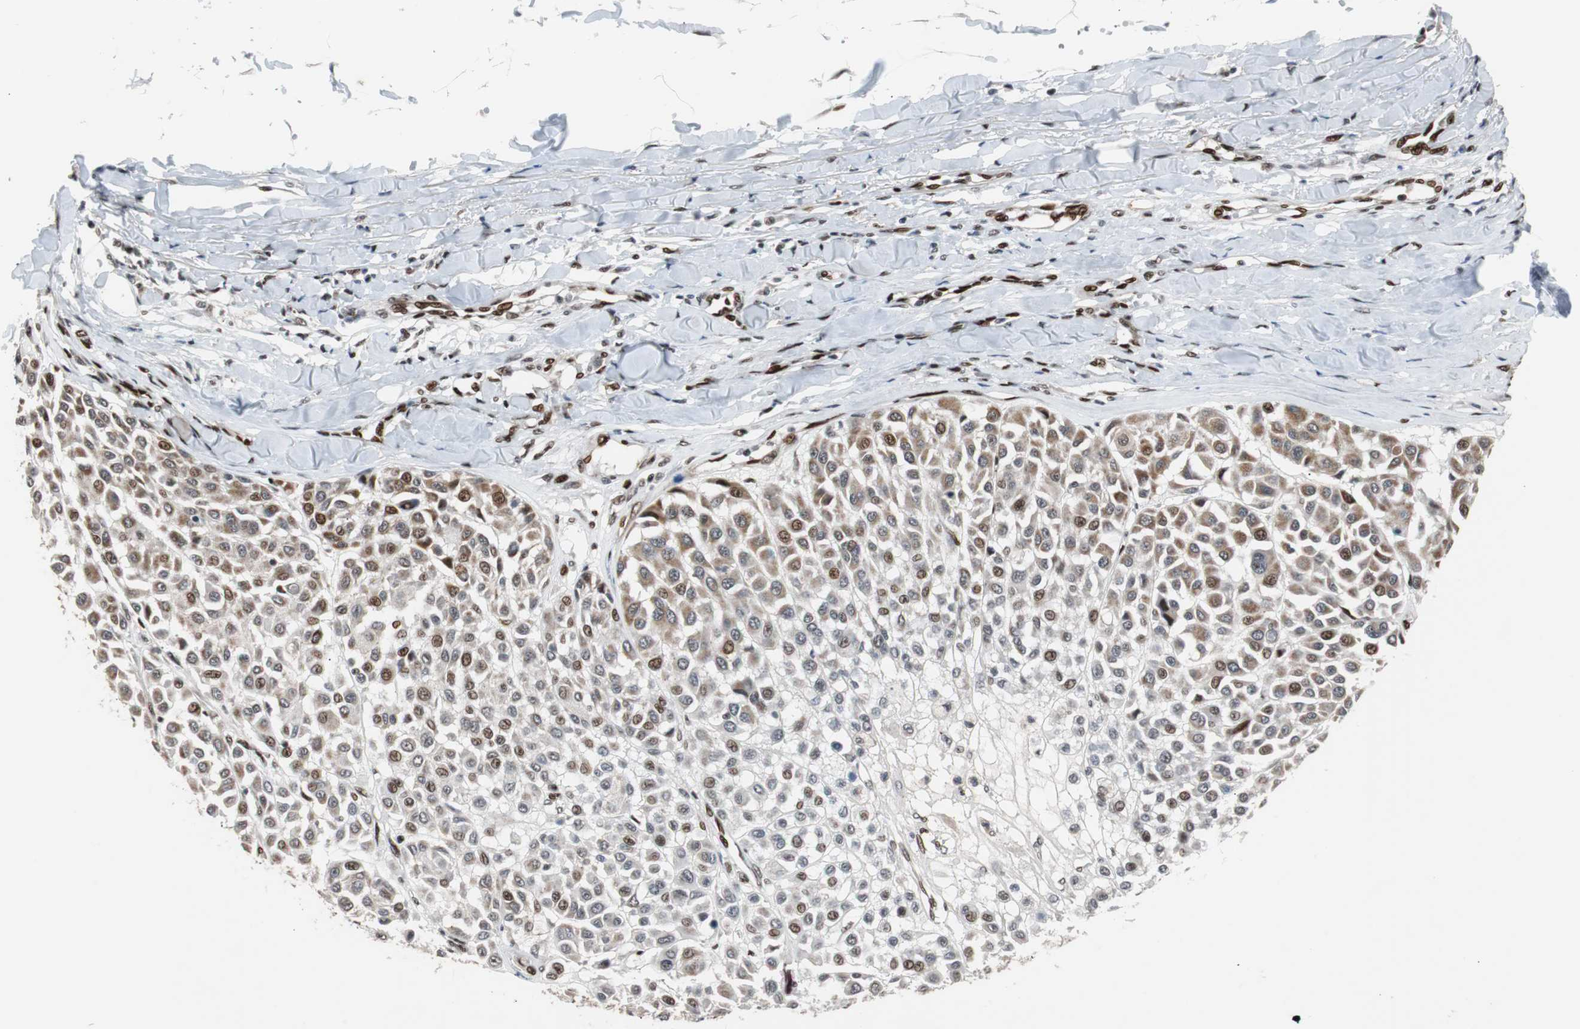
{"staining": {"intensity": "moderate", "quantity": "25%-75%", "location": "nuclear"}, "tissue": "melanoma", "cell_type": "Tumor cells", "image_type": "cancer", "snomed": [{"axis": "morphology", "description": "Malignant melanoma, Metastatic site"}, {"axis": "topography", "description": "Soft tissue"}], "caption": "The immunohistochemical stain labels moderate nuclear positivity in tumor cells of malignant melanoma (metastatic site) tissue.", "gene": "NBL1", "patient": {"sex": "male", "age": 41}}